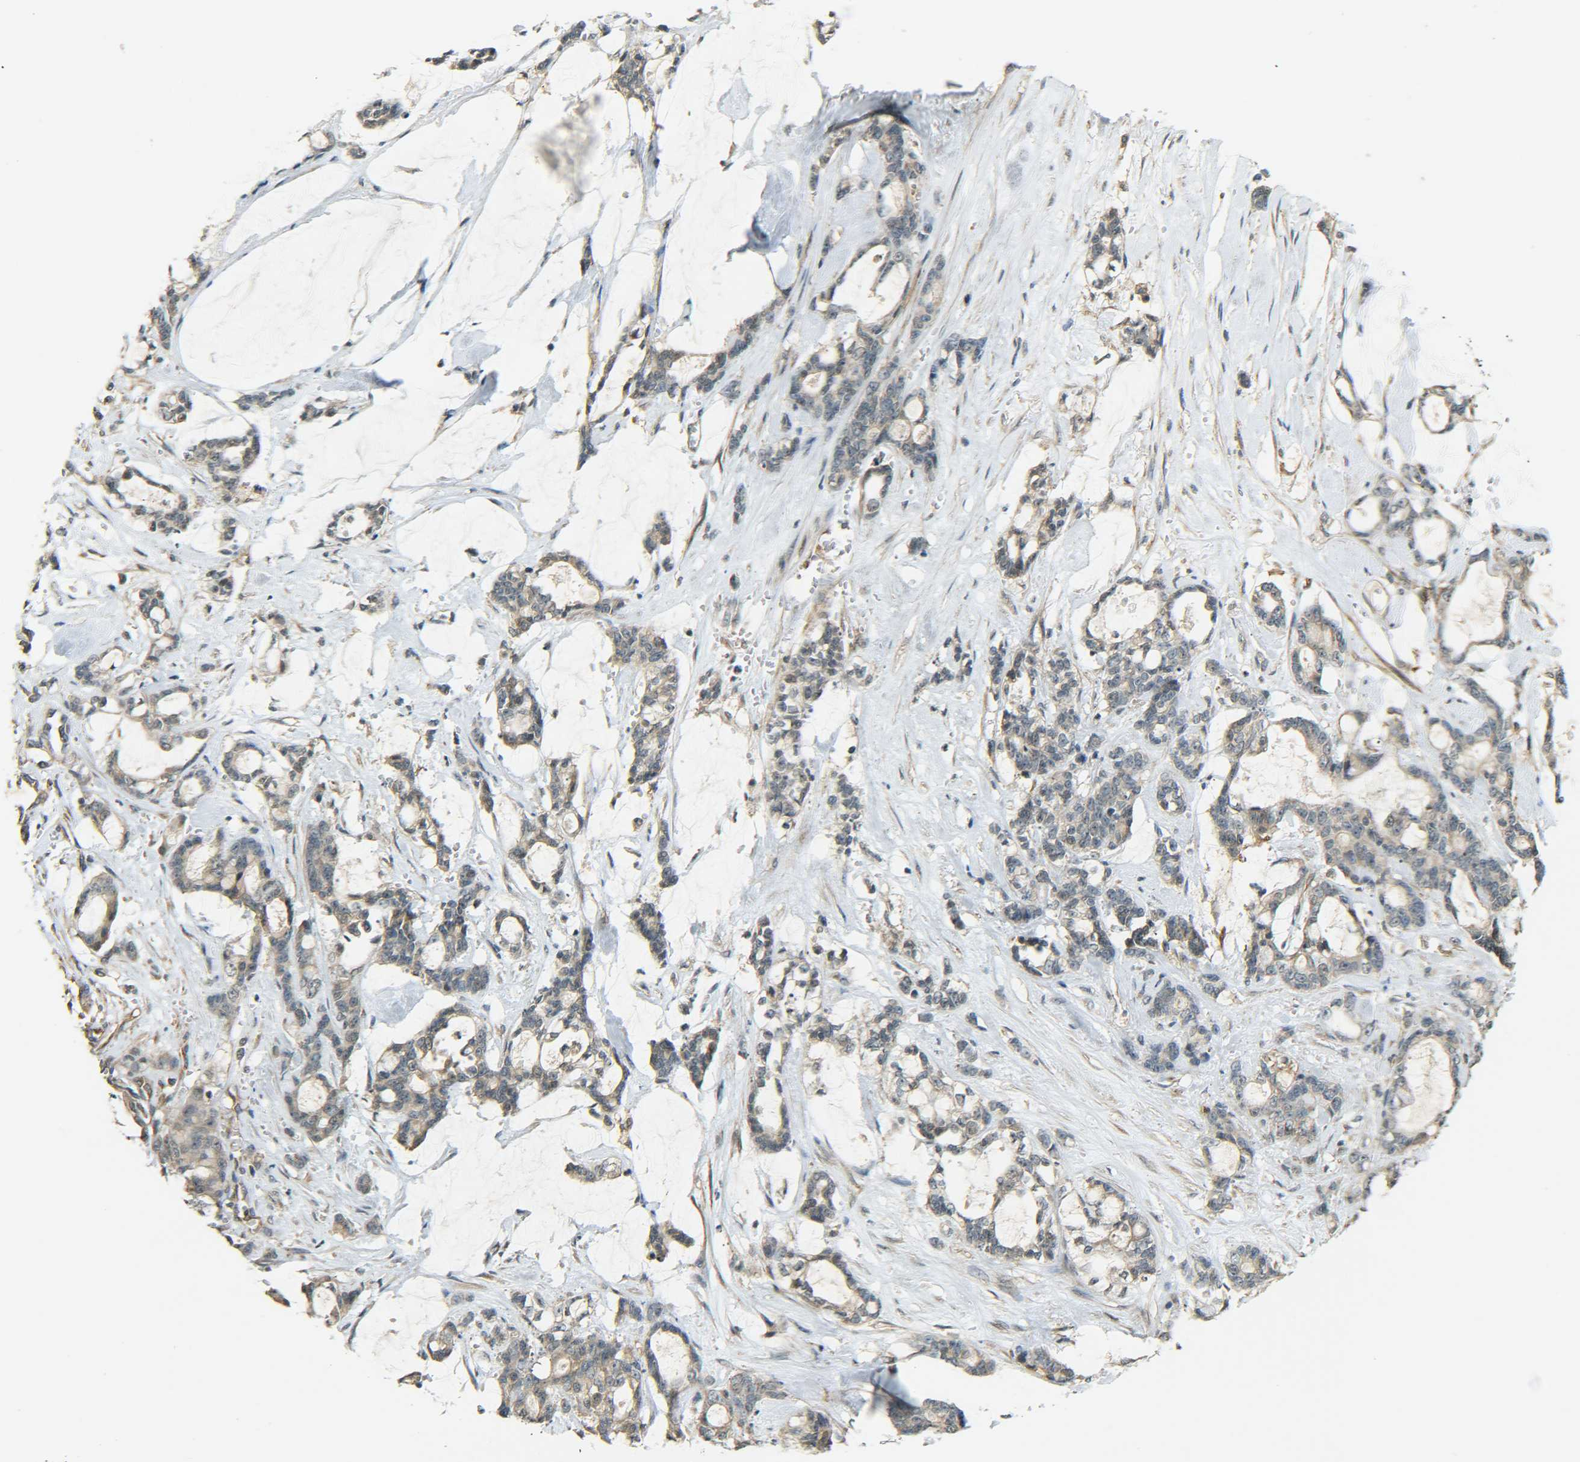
{"staining": {"intensity": "weak", "quantity": ">75%", "location": "cytoplasmic/membranous"}, "tissue": "pancreatic cancer", "cell_type": "Tumor cells", "image_type": "cancer", "snomed": [{"axis": "morphology", "description": "Adenocarcinoma, NOS"}, {"axis": "topography", "description": "Pancreas"}], "caption": "IHC micrograph of adenocarcinoma (pancreatic) stained for a protein (brown), which reveals low levels of weak cytoplasmic/membranous staining in approximately >75% of tumor cells.", "gene": "DAB2", "patient": {"sex": "female", "age": 73}}